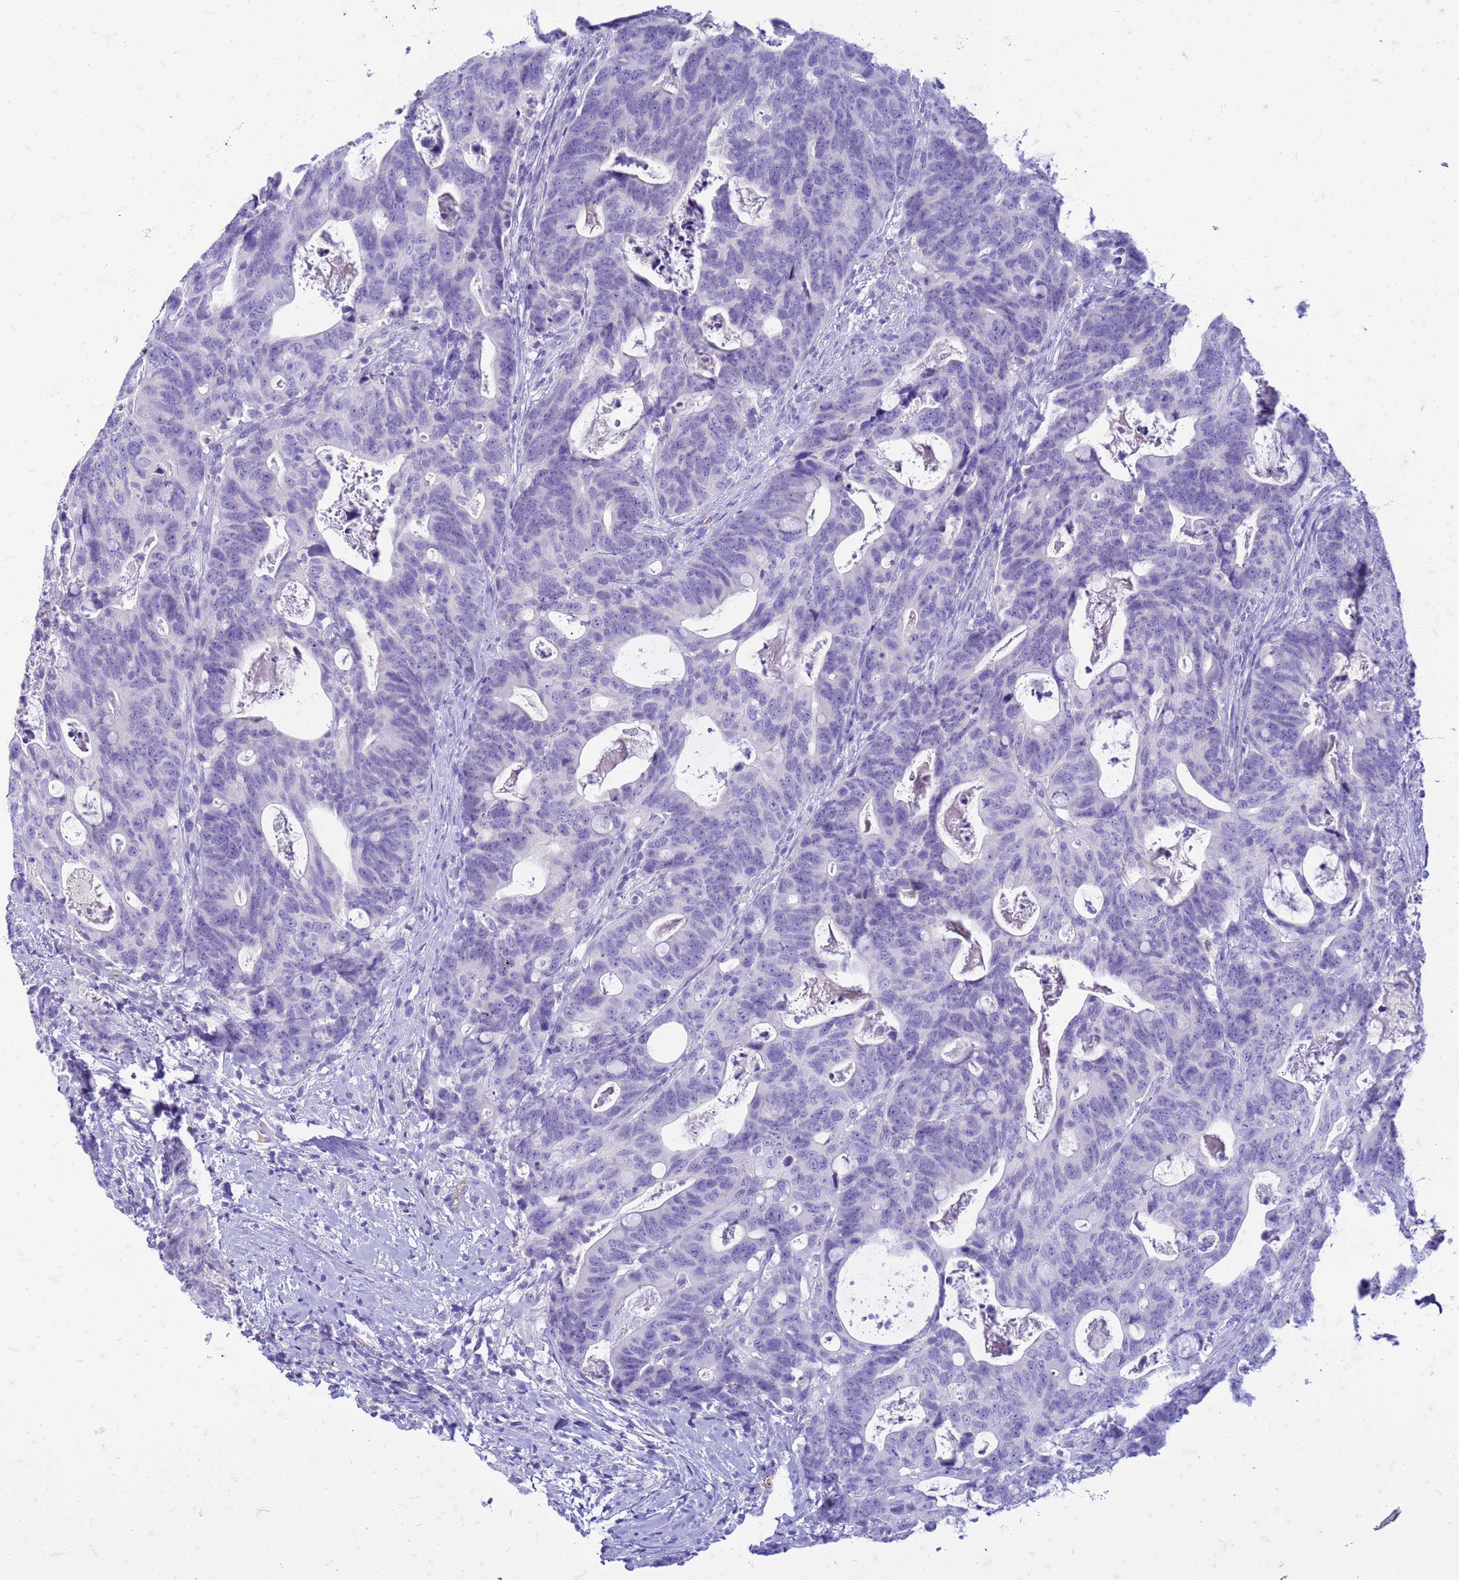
{"staining": {"intensity": "negative", "quantity": "none", "location": "none"}, "tissue": "colorectal cancer", "cell_type": "Tumor cells", "image_type": "cancer", "snomed": [{"axis": "morphology", "description": "Adenocarcinoma, NOS"}, {"axis": "topography", "description": "Colon"}], "caption": "Immunohistochemistry of colorectal adenocarcinoma reveals no positivity in tumor cells.", "gene": "CFAP100", "patient": {"sex": "female", "age": 82}}